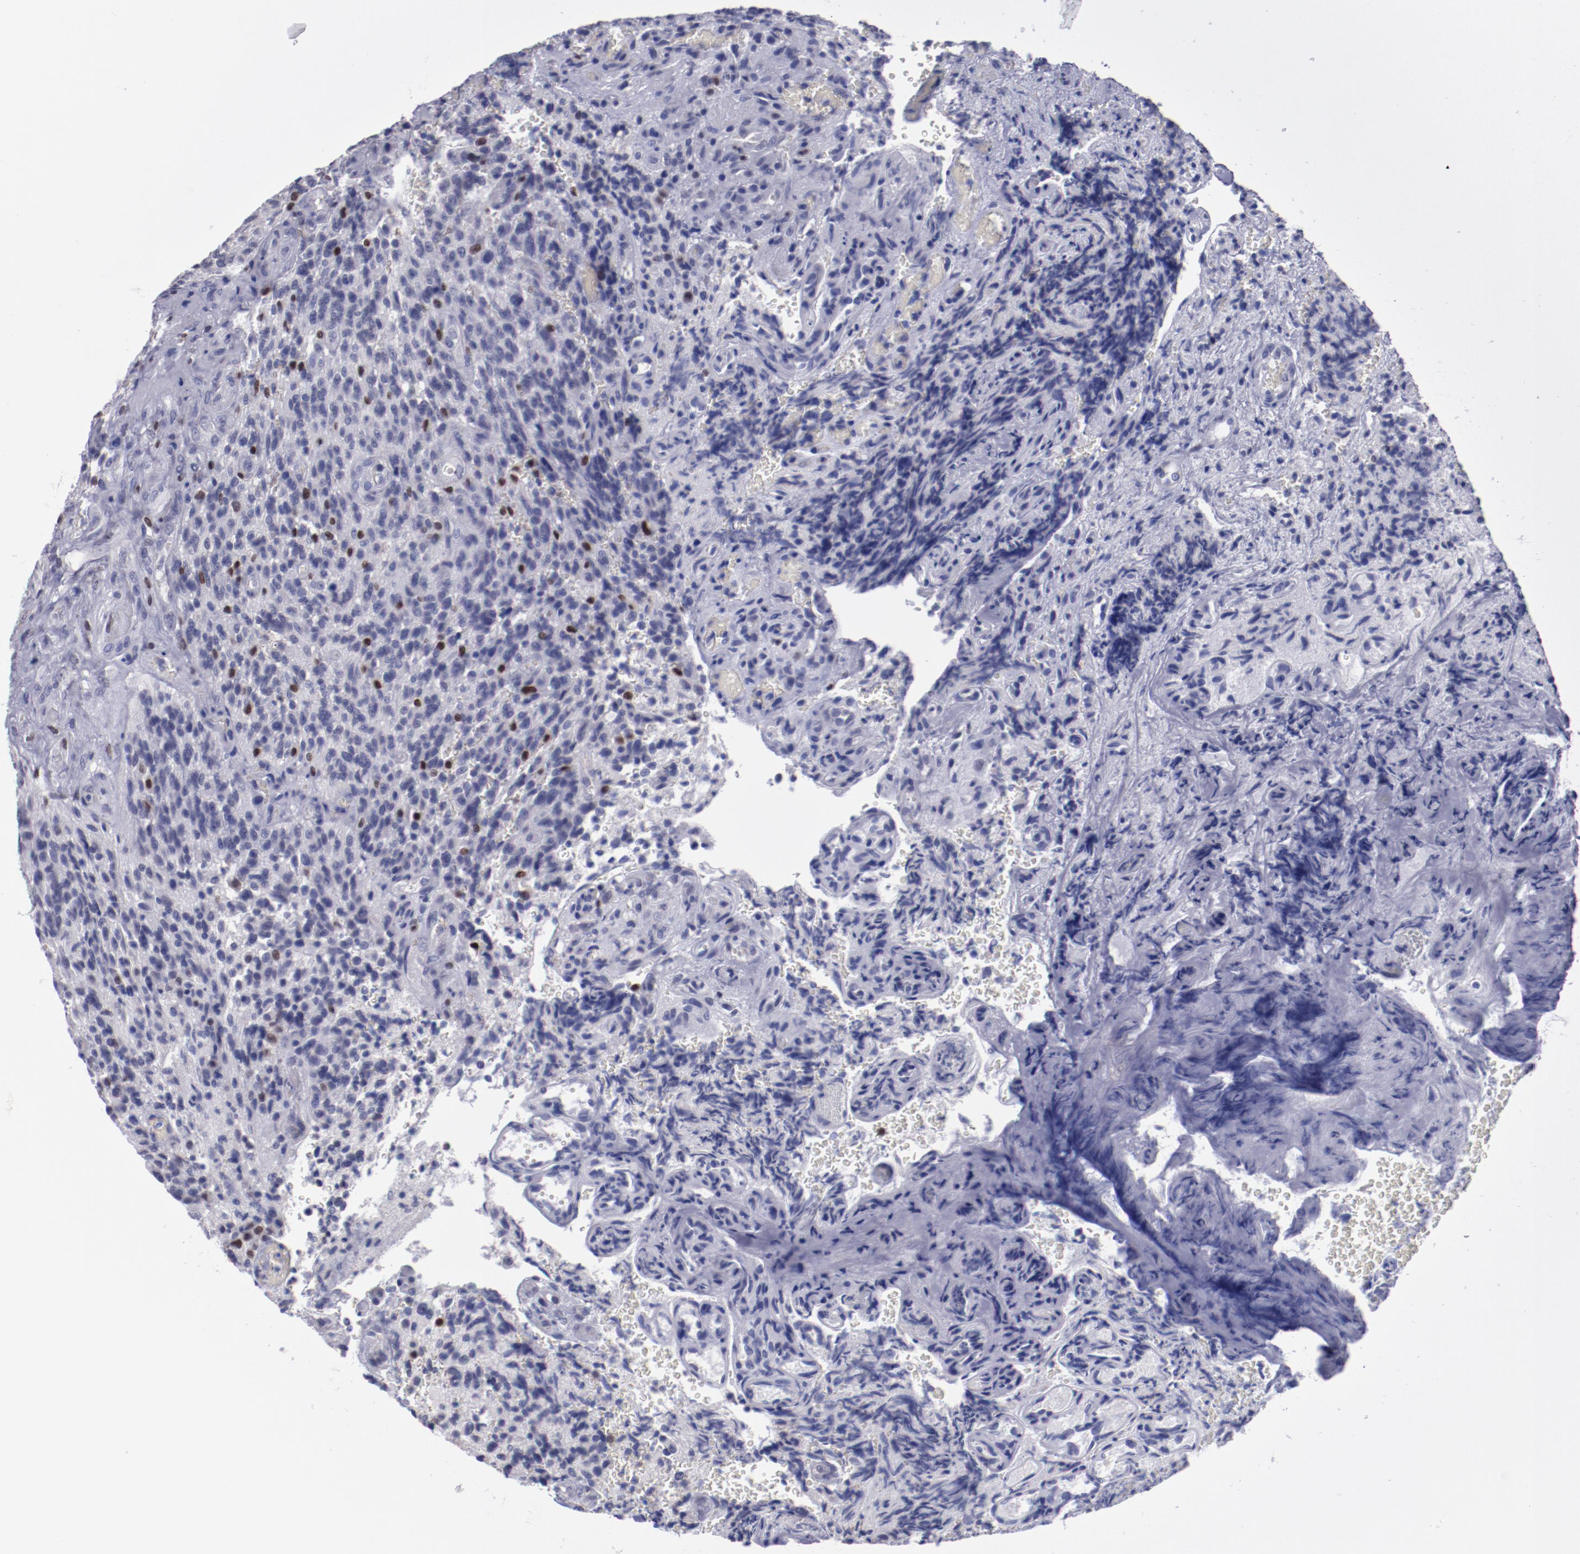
{"staining": {"intensity": "negative", "quantity": "none", "location": "none"}, "tissue": "glioma", "cell_type": "Tumor cells", "image_type": "cancer", "snomed": [{"axis": "morphology", "description": "Normal tissue, NOS"}, {"axis": "morphology", "description": "Glioma, malignant, High grade"}, {"axis": "topography", "description": "Cerebral cortex"}], "caption": "High magnification brightfield microscopy of malignant high-grade glioma stained with DAB (brown) and counterstained with hematoxylin (blue): tumor cells show no significant staining. The staining was performed using DAB (3,3'-diaminobenzidine) to visualize the protein expression in brown, while the nuclei were stained in blue with hematoxylin (Magnification: 20x).", "gene": "IRF8", "patient": {"sex": "male", "age": 56}}